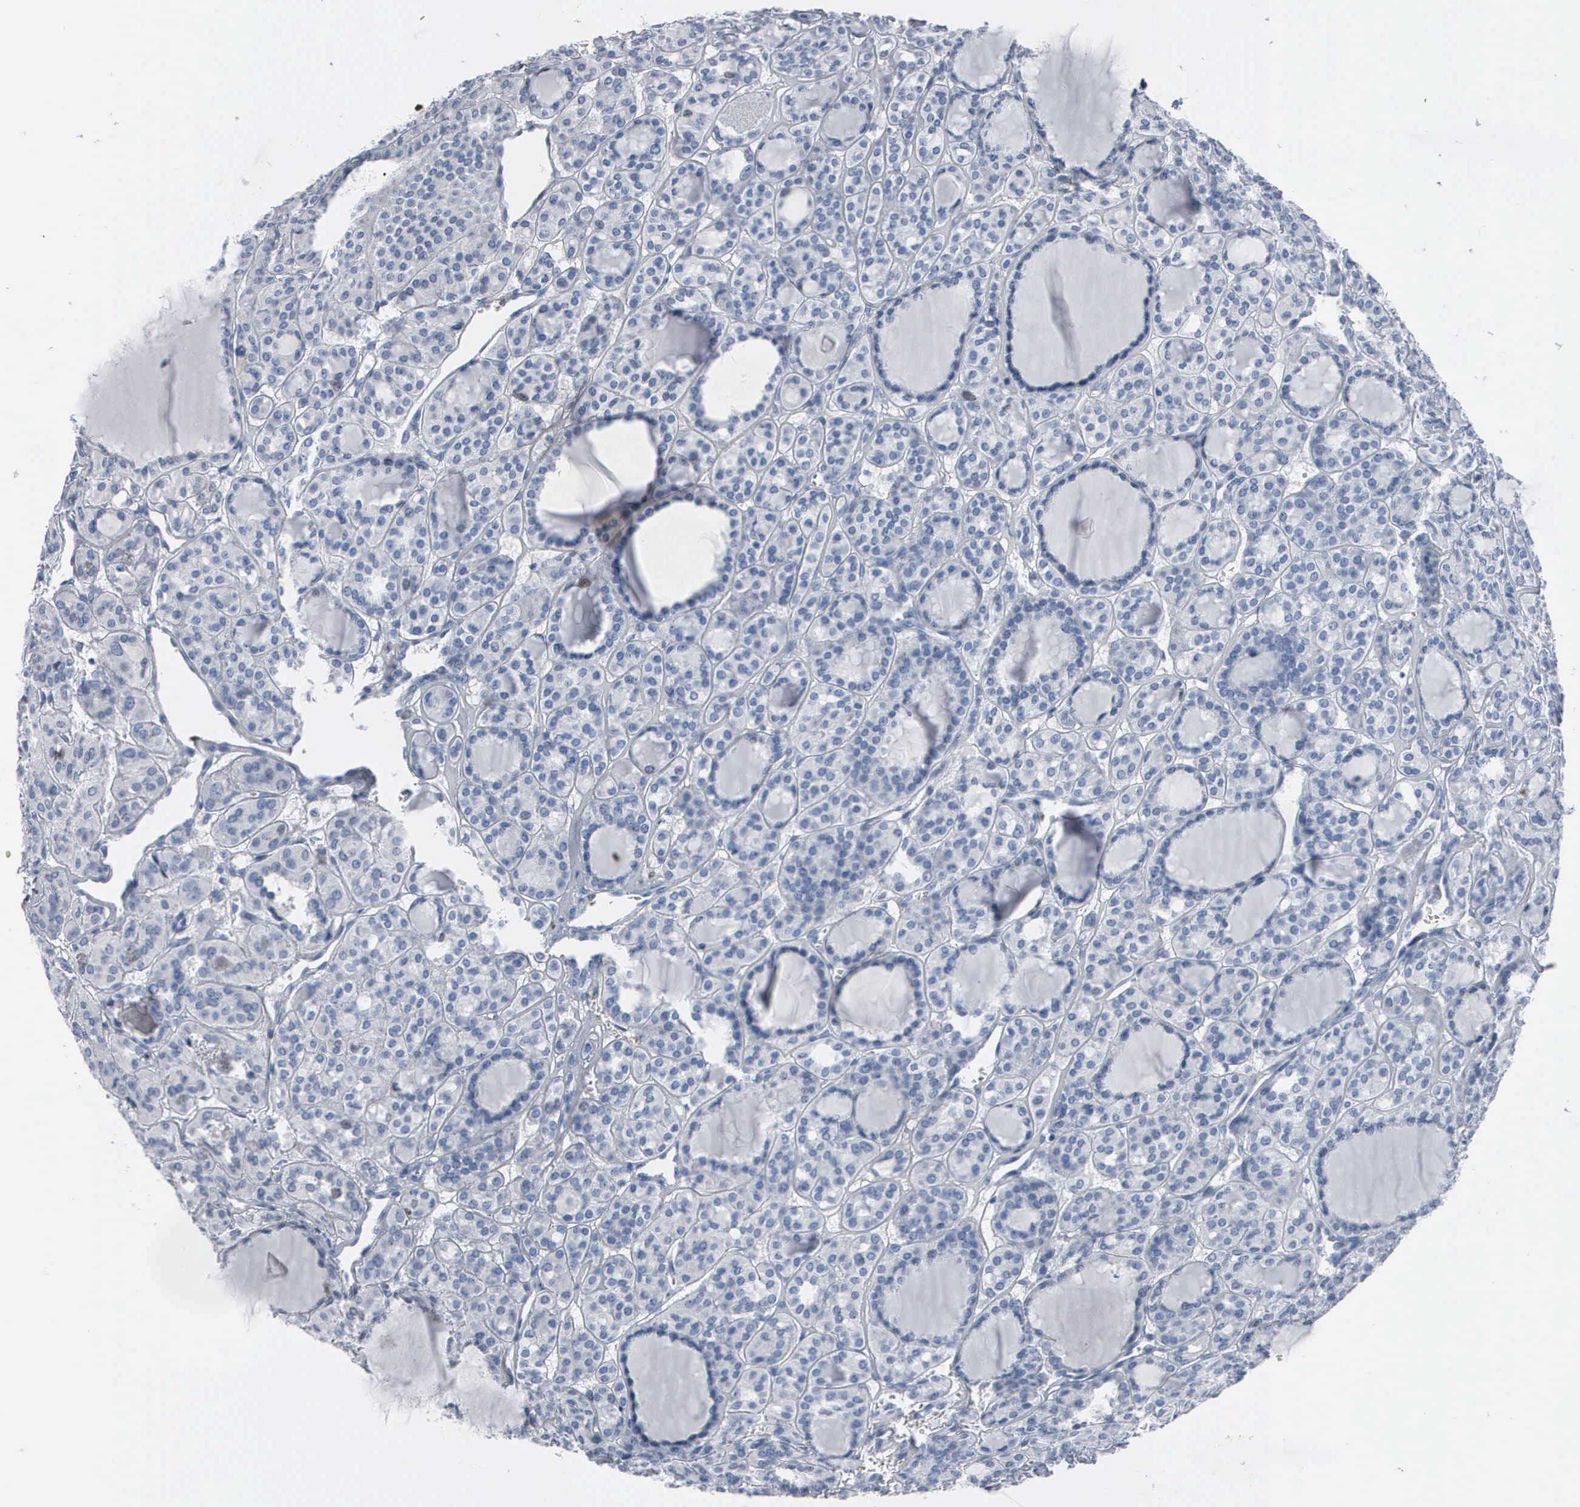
{"staining": {"intensity": "negative", "quantity": "none", "location": "none"}, "tissue": "thyroid cancer", "cell_type": "Tumor cells", "image_type": "cancer", "snomed": [{"axis": "morphology", "description": "Follicular adenoma carcinoma, NOS"}, {"axis": "topography", "description": "Thyroid gland"}], "caption": "Human thyroid follicular adenoma carcinoma stained for a protein using IHC shows no expression in tumor cells.", "gene": "FGF2", "patient": {"sex": "female", "age": 71}}